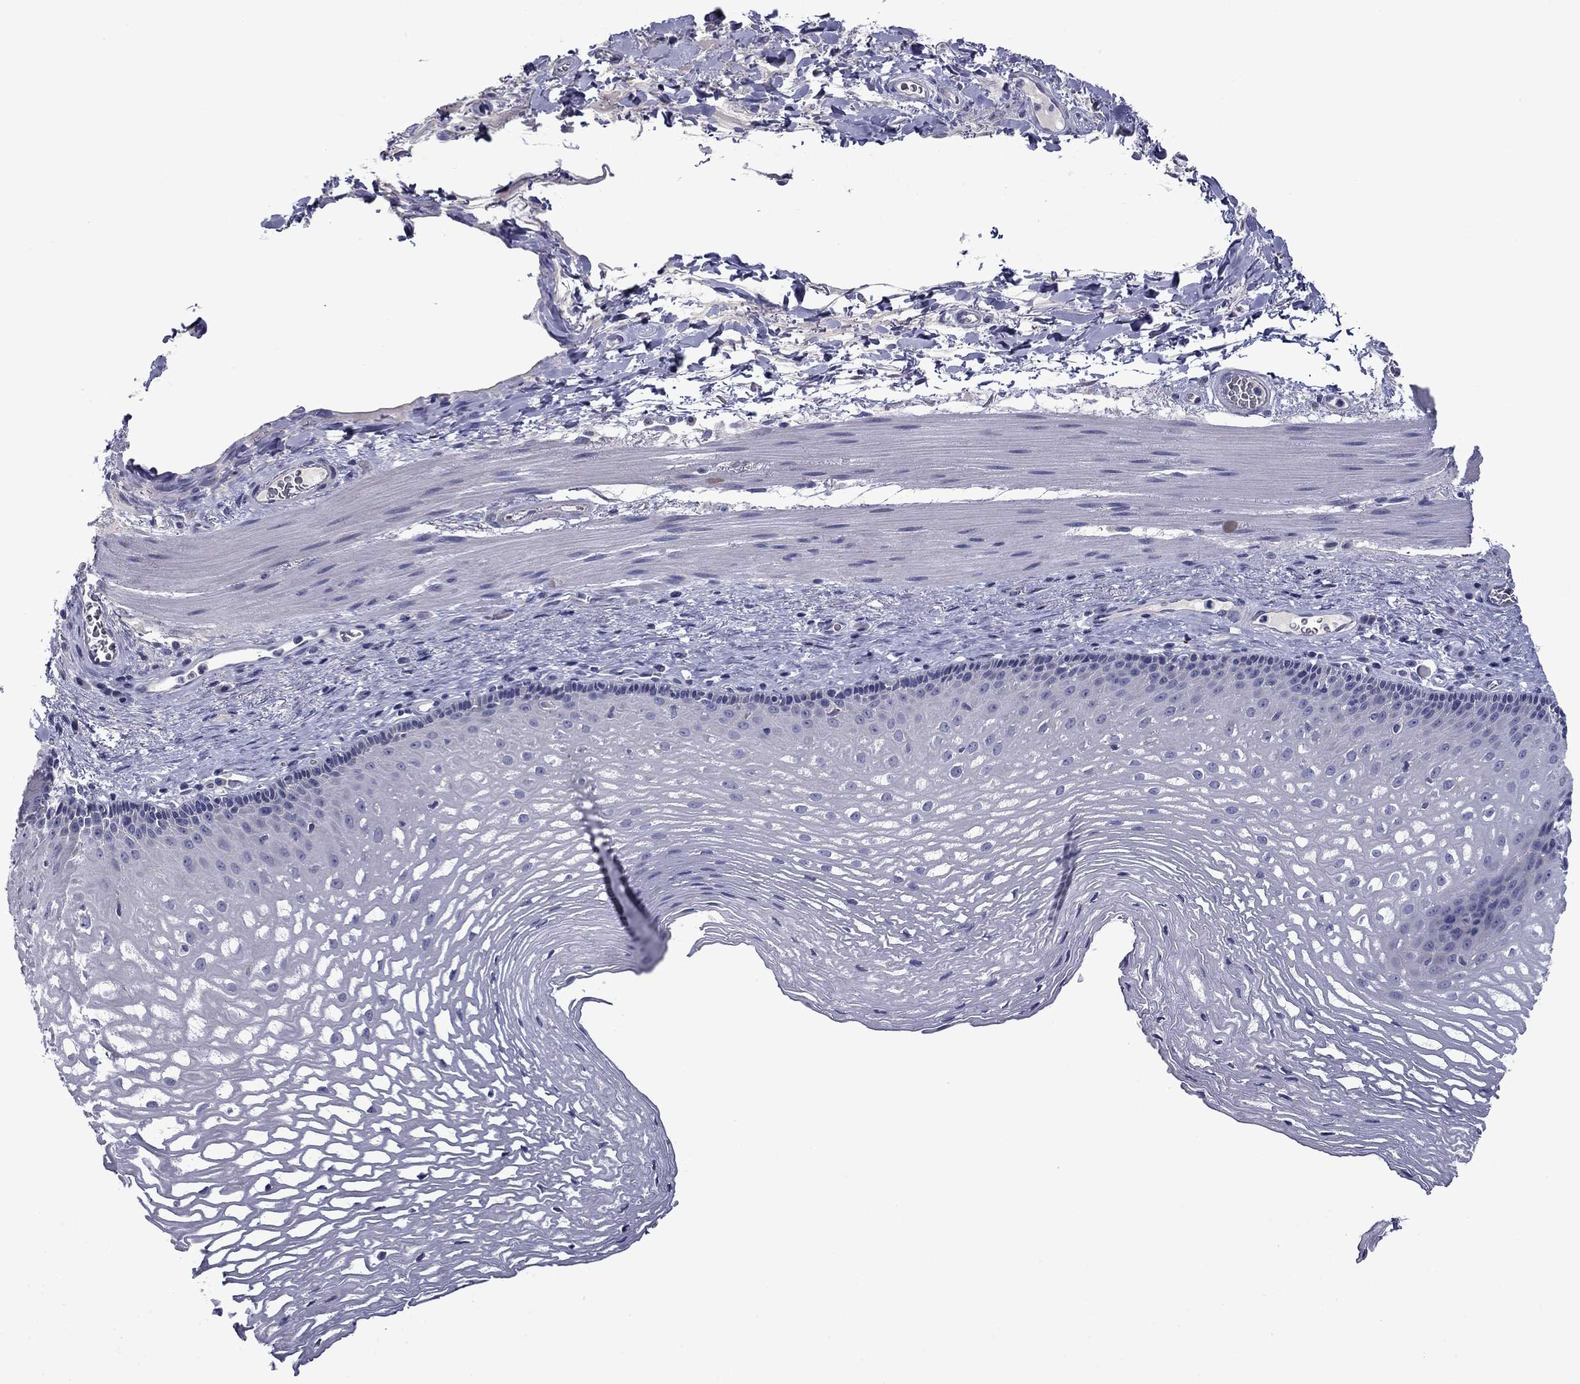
{"staining": {"intensity": "negative", "quantity": "none", "location": "none"}, "tissue": "esophagus", "cell_type": "Squamous epithelial cells", "image_type": "normal", "snomed": [{"axis": "morphology", "description": "Normal tissue, NOS"}, {"axis": "topography", "description": "Esophagus"}], "caption": "Squamous epithelial cells show no significant protein positivity in normal esophagus. Nuclei are stained in blue.", "gene": "SPATA7", "patient": {"sex": "male", "age": 76}}